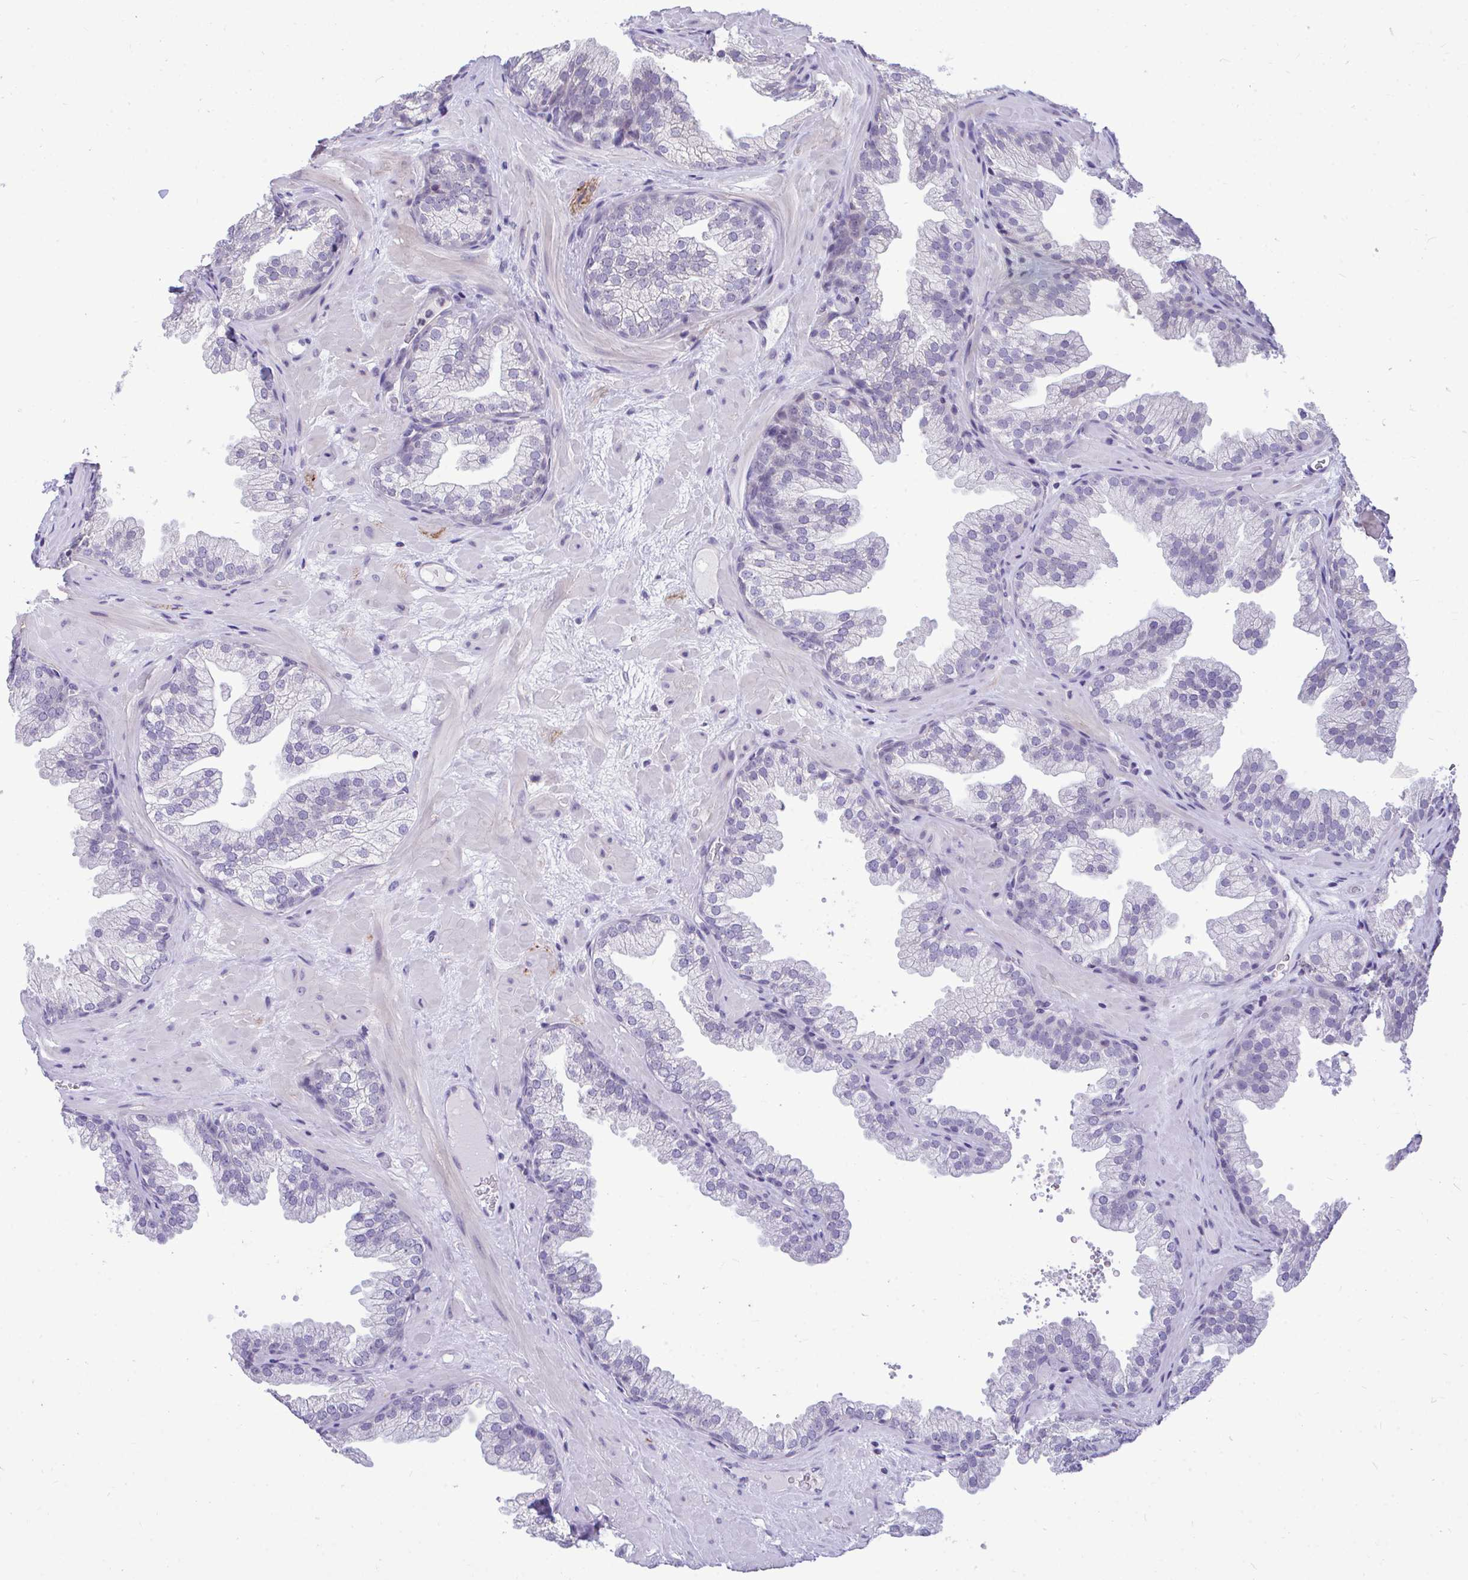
{"staining": {"intensity": "negative", "quantity": "none", "location": "none"}, "tissue": "prostate", "cell_type": "Glandular cells", "image_type": "normal", "snomed": [{"axis": "morphology", "description": "Normal tissue, NOS"}, {"axis": "topography", "description": "Prostate"}], "caption": "Glandular cells are negative for protein expression in unremarkable human prostate. (DAB immunohistochemistry (IHC) with hematoxylin counter stain).", "gene": "PIGK", "patient": {"sex": "male", "age": 37}}